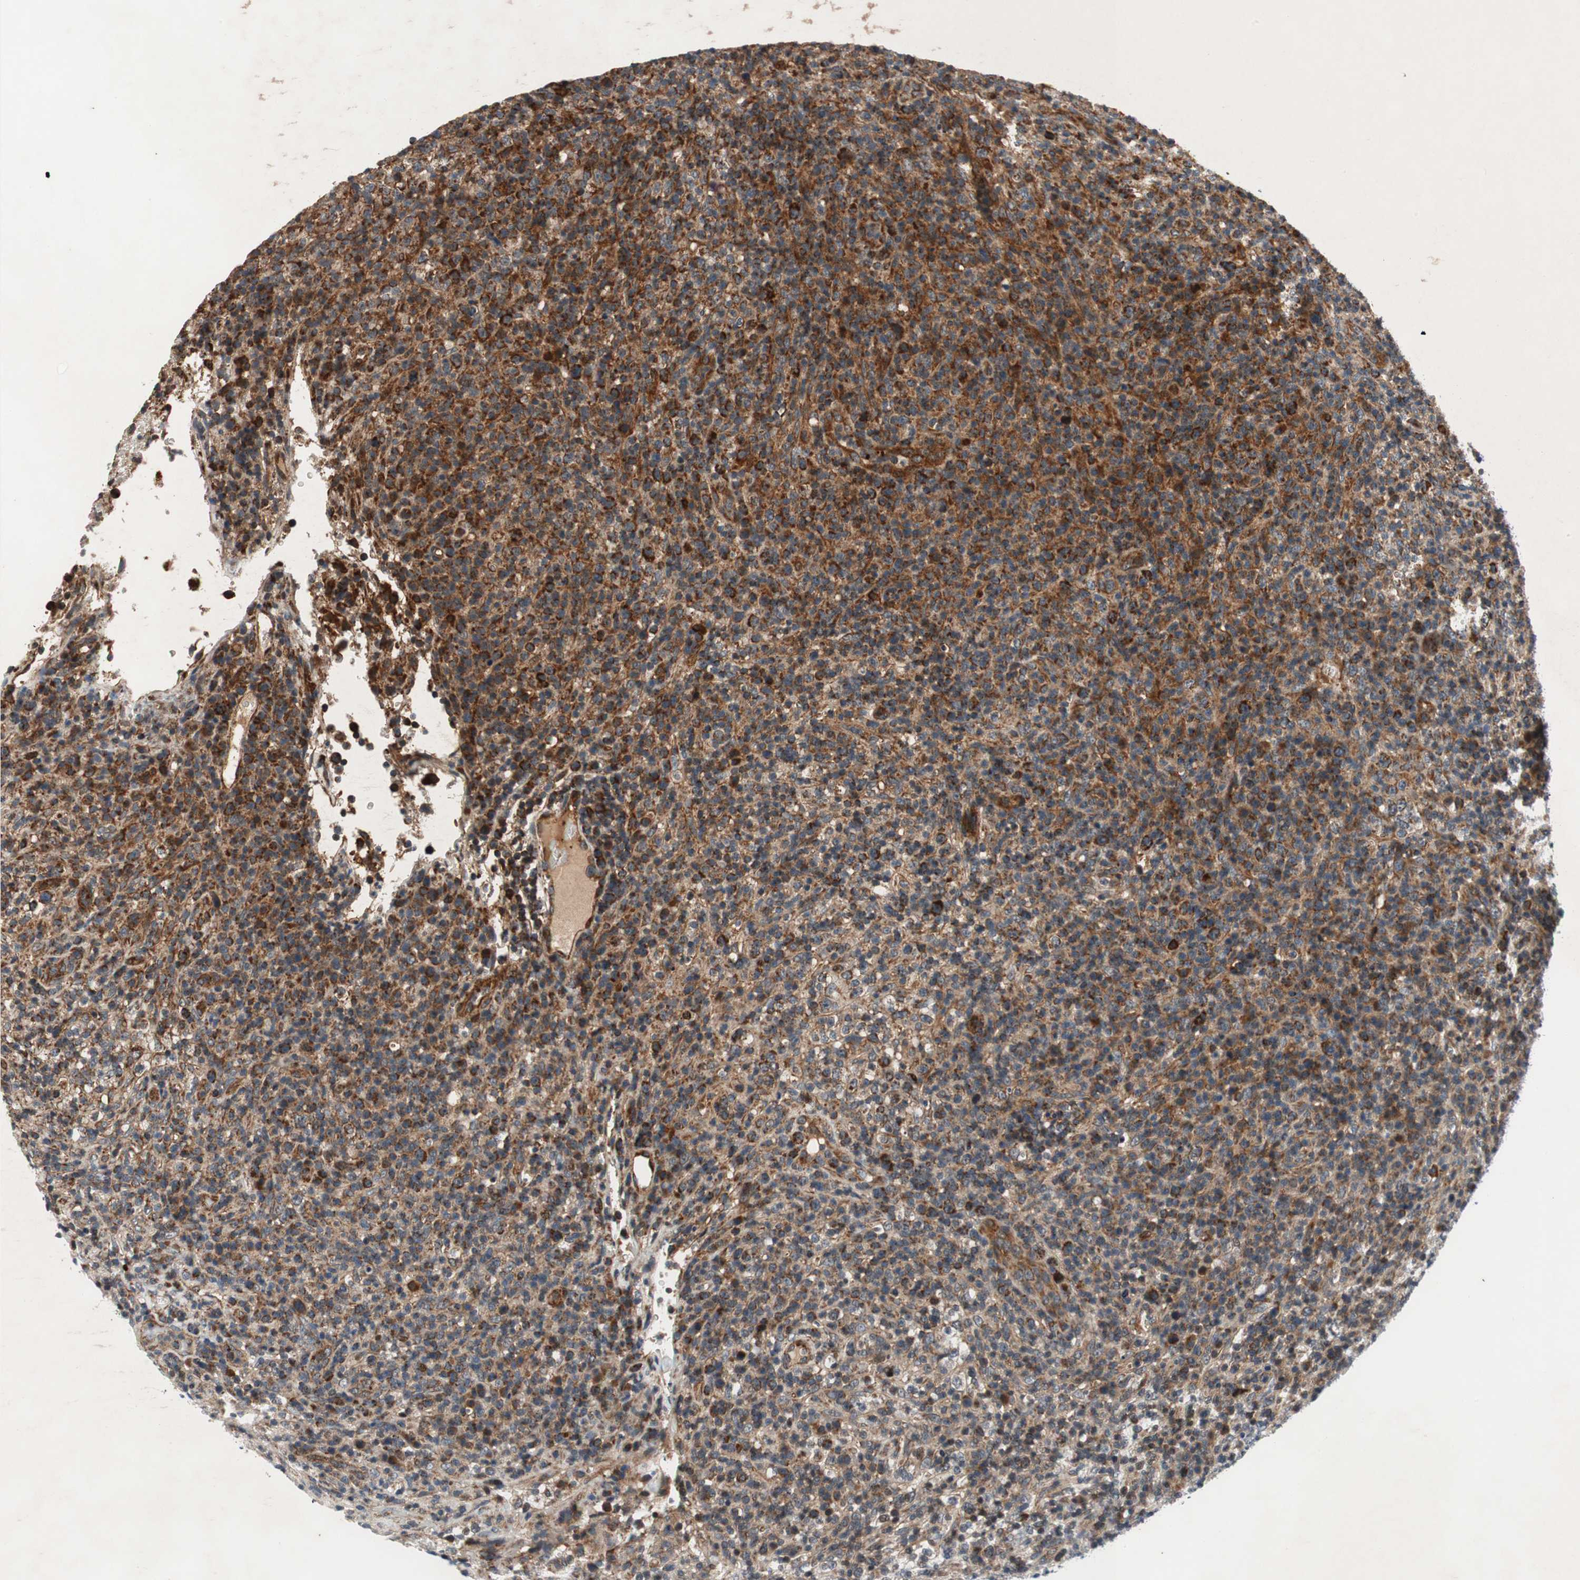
{"staining": {"intensity": "strong", "quantity": ">75%", "location": "cytoplasmic/membranous"}, "tissue": "lymphoma", "cell_type": "Tumor cells", "image_type": "cancer", "snomed": [{"axis": "morphology", "description": "Malignant lymphoma, non-Hodgkin's type, High grade"}, {"axis": "topography", "description": "Lymph node"}], "caption": "Lymphoma tissue exhibits strong cytoplasmic/membranous expression in approximately >75% of tumor cells, visualized by immunohistochemistry. The staining was performed using DAB to visualize the protein expression in brown, while the nuclei were stained in blue with hematoxylin (Magnification: 20x).", "gene": "AKAP1", "patient": {"sex": "female", "age": 76}}